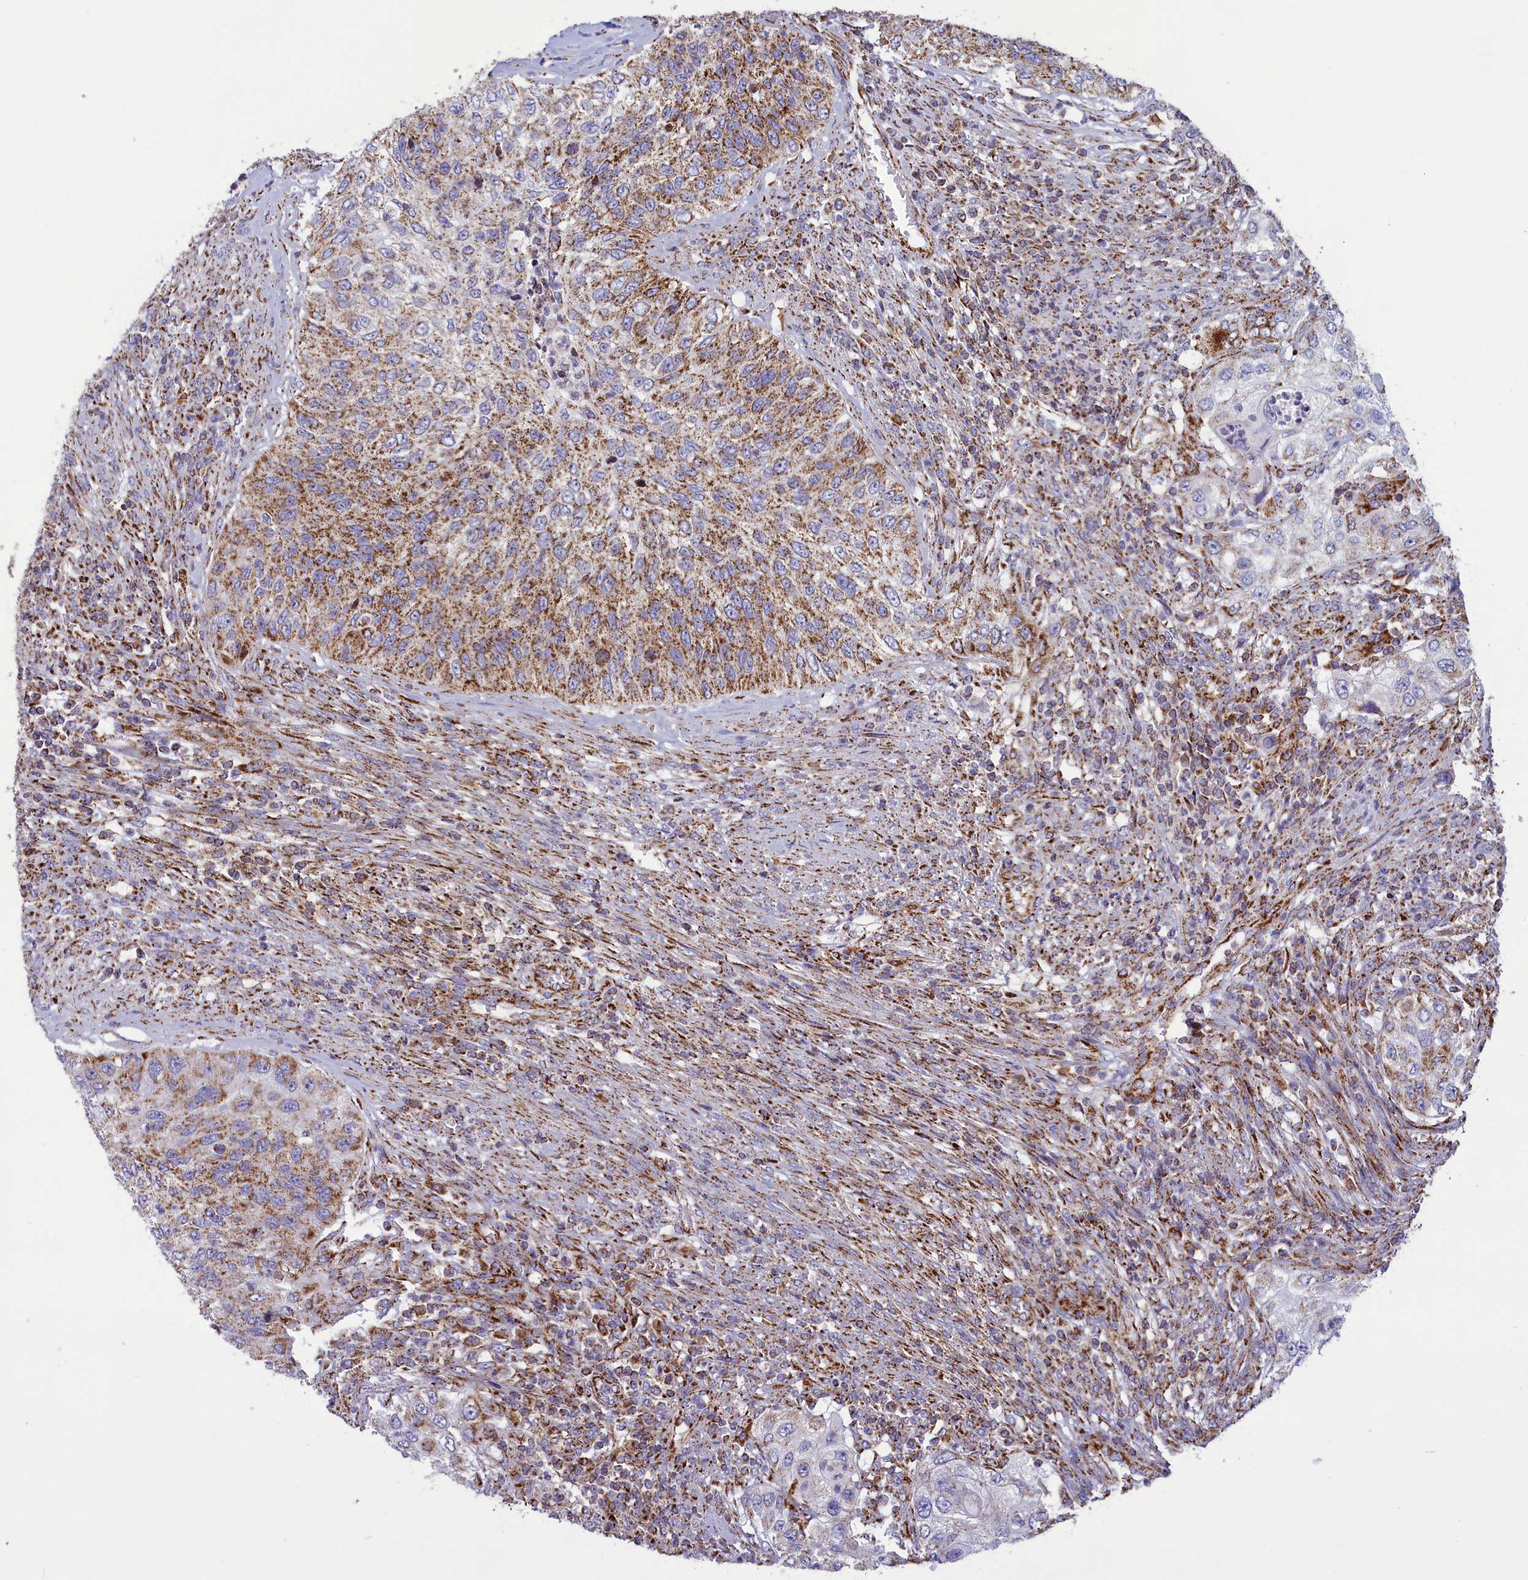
{"staining": {"intensity": "moderate", "quantity": ">75%", "location": "cytoplasmic/membranous"}, "tissue": "urothelial cancer", "cell_type": "Tumor cells", "image_type": "cancer", "snomed": [{"axis": "morphology", "description": "Urothelial carcinoma, High grade"}, {"axis": "topography", "description": "Urinary bladder"}], "caption": "High-grade urothelial carcinoma stained with a brown dye reveals moderate cytoplasmic/membranous positive expression in approximately >75% of tumor cells.", "gene": "ISOC2", "patient": {"sex": "female", "age": 60}}